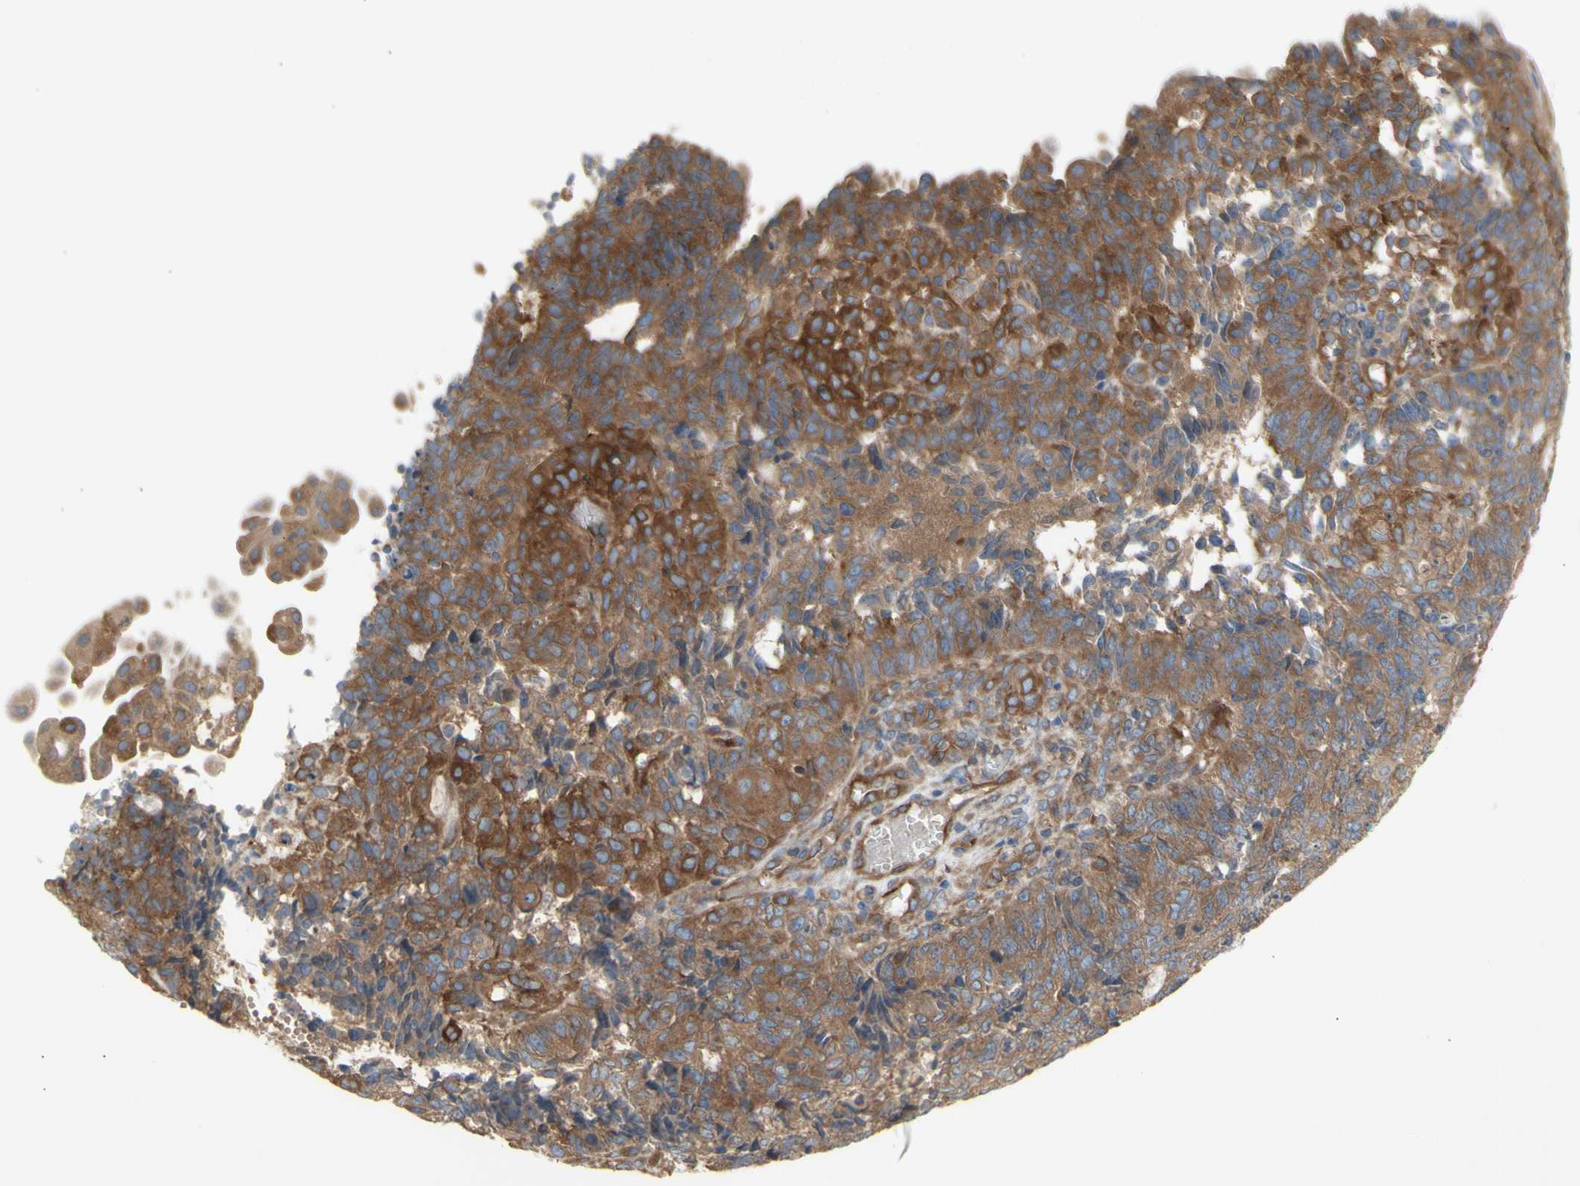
{"staining": {"intensity": "moderate", "quantity": ">75%", "location": "cytoplasmic/membranous"}, "tissue": "endometrial cancer", "cell_type": "Tumor cells", "image_type": "cancer", "snomed": [{"axis": "morphology", "description": "Adenocarcinoma, NOS"}, {"axis": "topography", "description": "Endometrium"}], "caption": "Brown immunohistochemical staining in endometrial cancer demonstrates moderate cytoplasmic/membranous expression in approximately >75% of tumor cells.", "gene": "KLC1", "patient": {"sex": "female", "age": 32}}